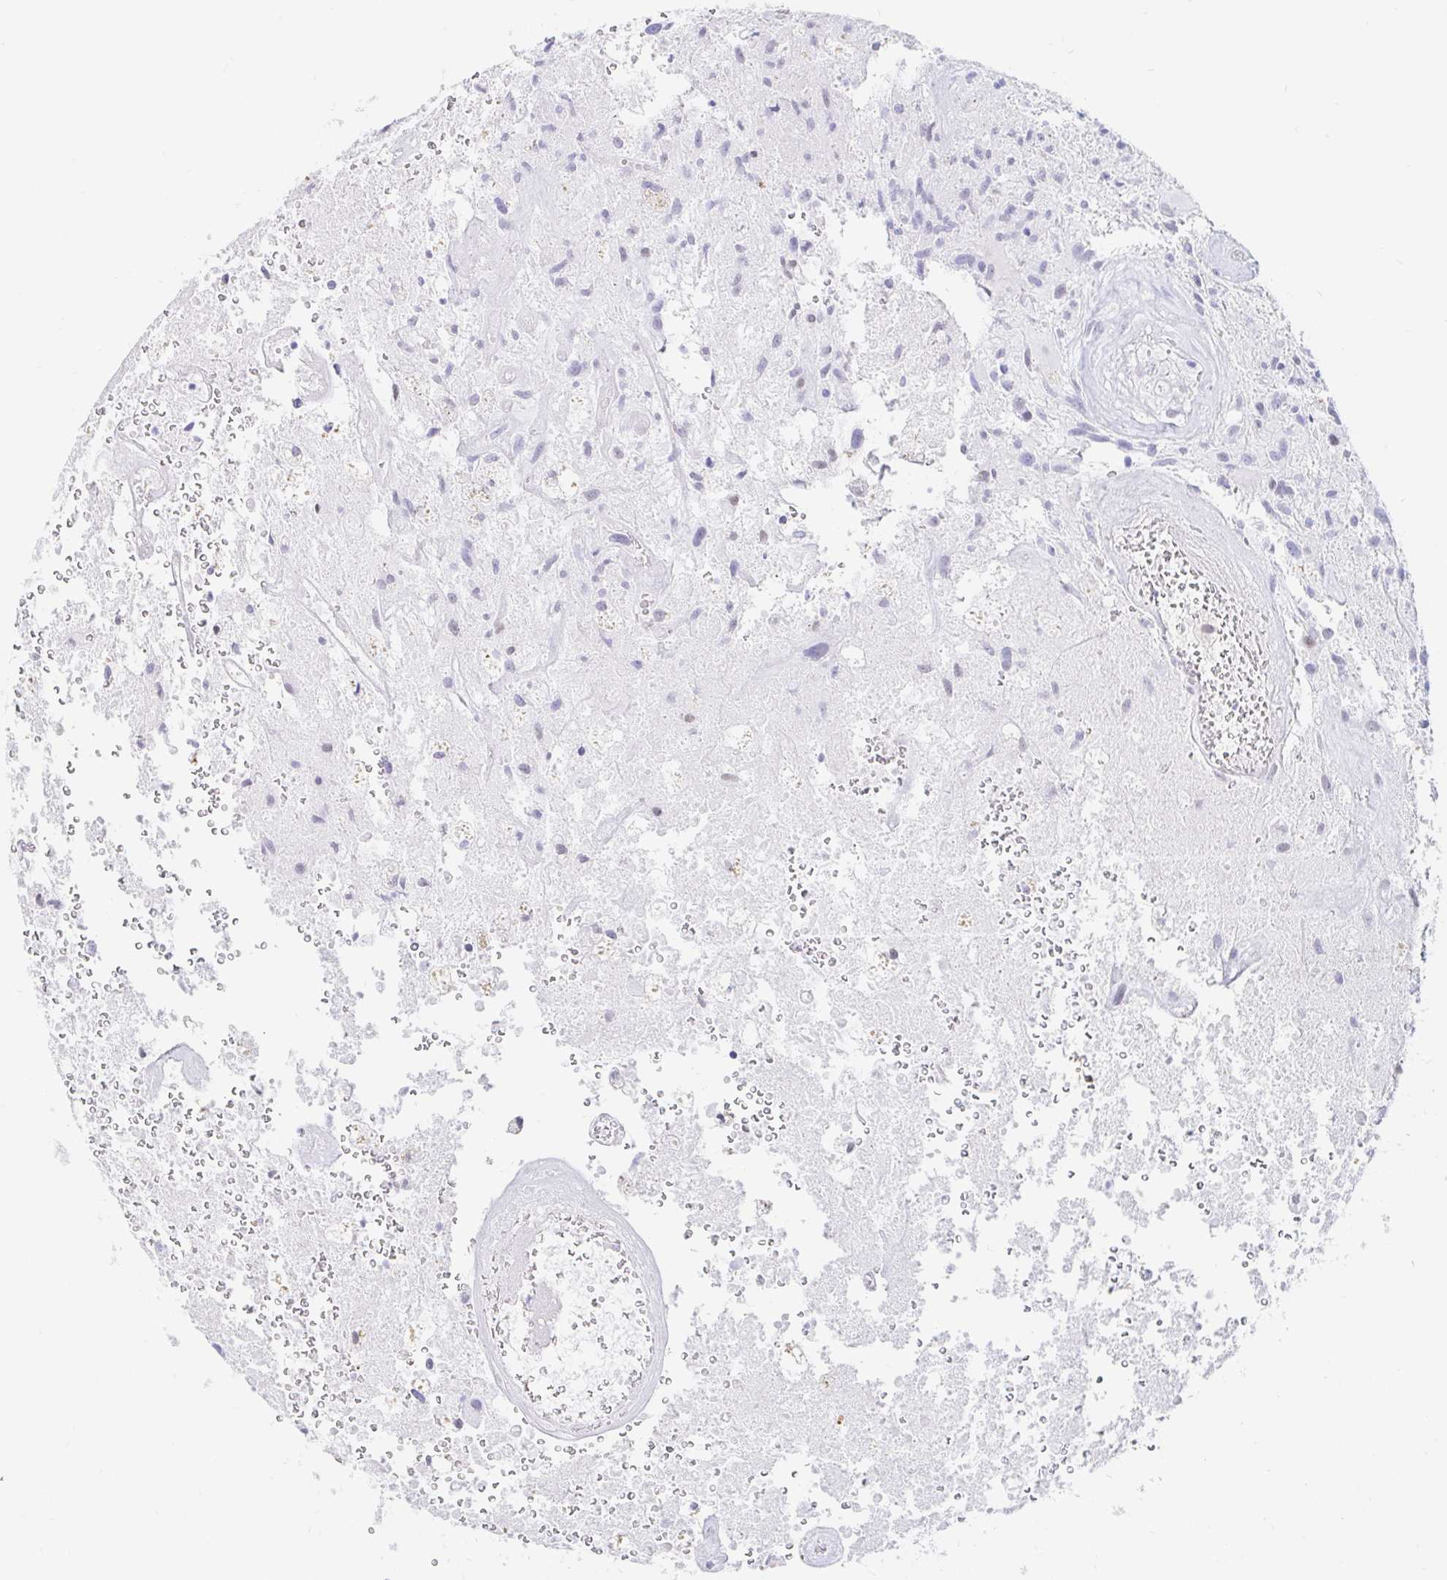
{"staining": {"intensity": "negative", "quantity": "none", "location": "none"}, "tissue": "glioma", "cell_type": "Tumor cells", "image_type": "cancer", "snomed": [{"axis": "morphology", "description": "Glioma, malignant, High grade"}, {"axis": "topography", "description": "Brain"}], "caption": "Image shows no protein staining in tumor cells of glioma tissue.", "gene": "OR6T1", "patient": {"sex": "female", "age": 70}}